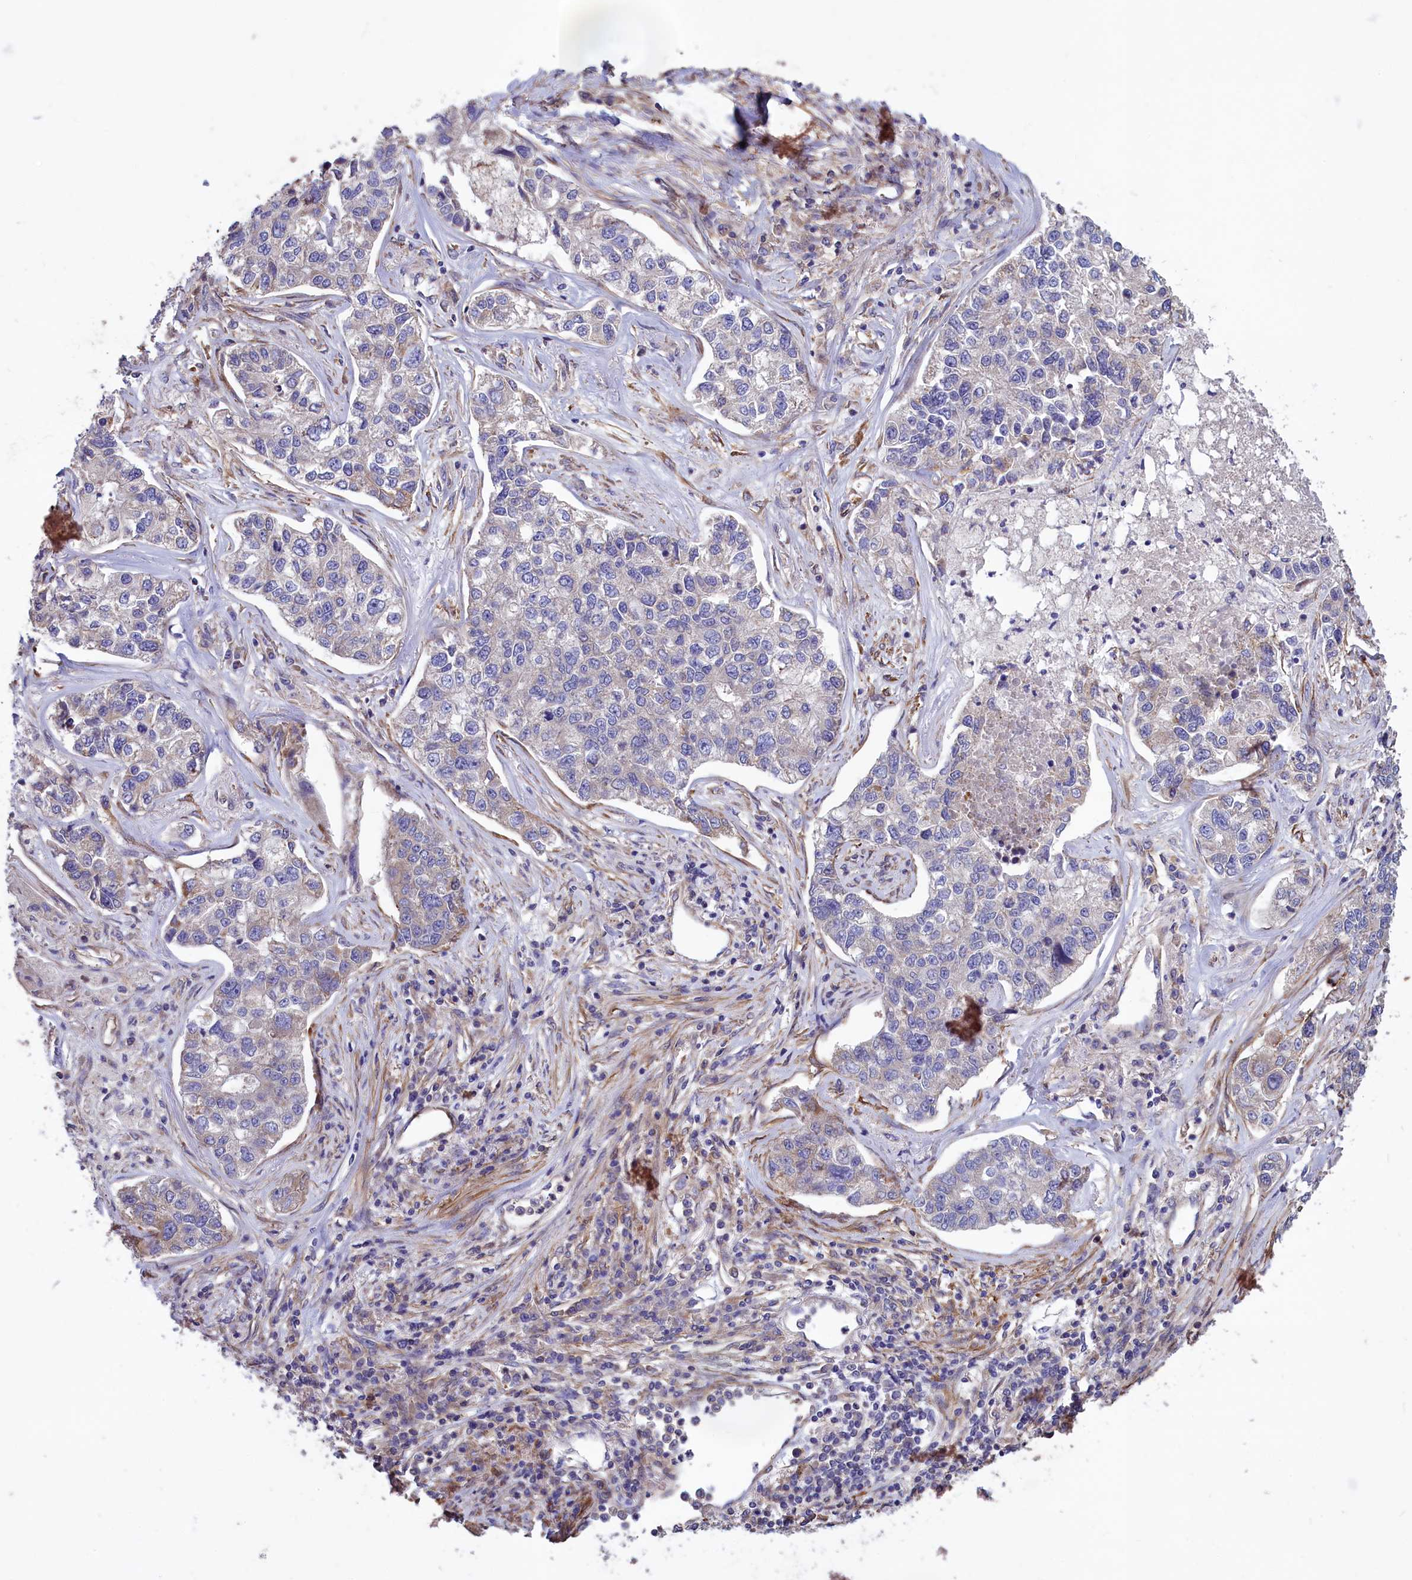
{"staining": {"intensity": "negative", "quantity": "none", "location": "none"}, "tissue": "lung cancer", "cell_type": "Tumor cells", "image_type": "cancer", "snomed": [{"axis": "morphology", "description": "Adenocarcinoma, NOS"}, {"axis": "topography", "description": "Lung"}], "caption": "DAB immunohistochemical staining of lung cancer reveals no significant staining in tumor cells.", "gene": "AMDHD2", "patient": {"sex": "male", "age": 49}}